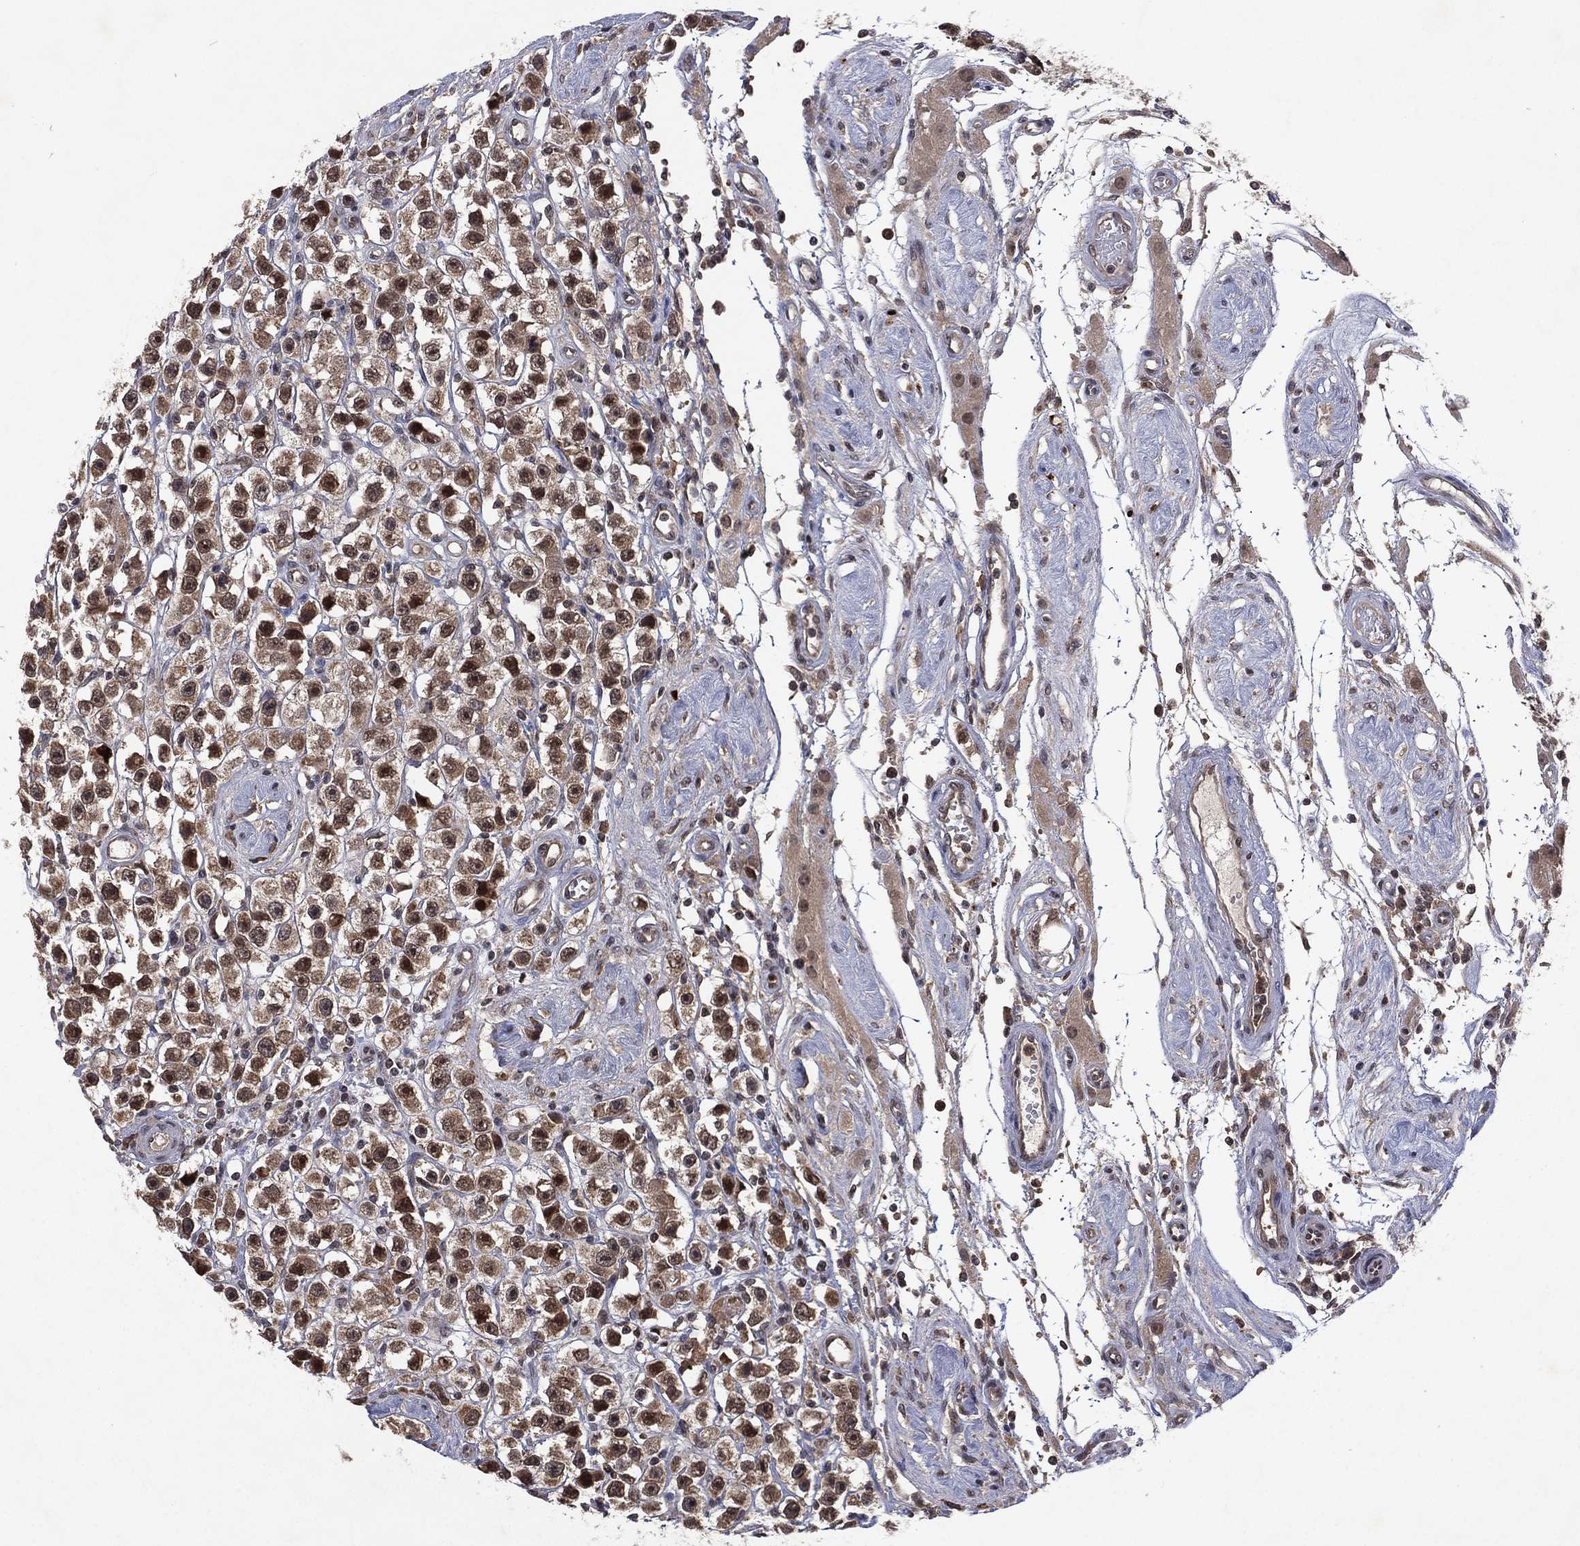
{"staining": {"intensity": "moderate", "quantity": "25%-75%", "location": "cytoplasmic/membranous,nuclear"}, "tissue": "testis cancer", "cell_type": "Tumor cells", "image_type": "cancer", "snomed": [{"axis": "morphology", "description": "Seminoma, NOS"}, {"axis": "topography", "description": "Testis"}], "caption": "Immunohistochemistry (IHC) histopathology image of testis cancer stained for a protein (brown), which exhibits medium levels of moderate cytoplasmic/membranous and nuclear staining in about 25%-75% of tumor cells.", "gene": "ATG4B", "patient": {"sex": "male", "age": 45}}